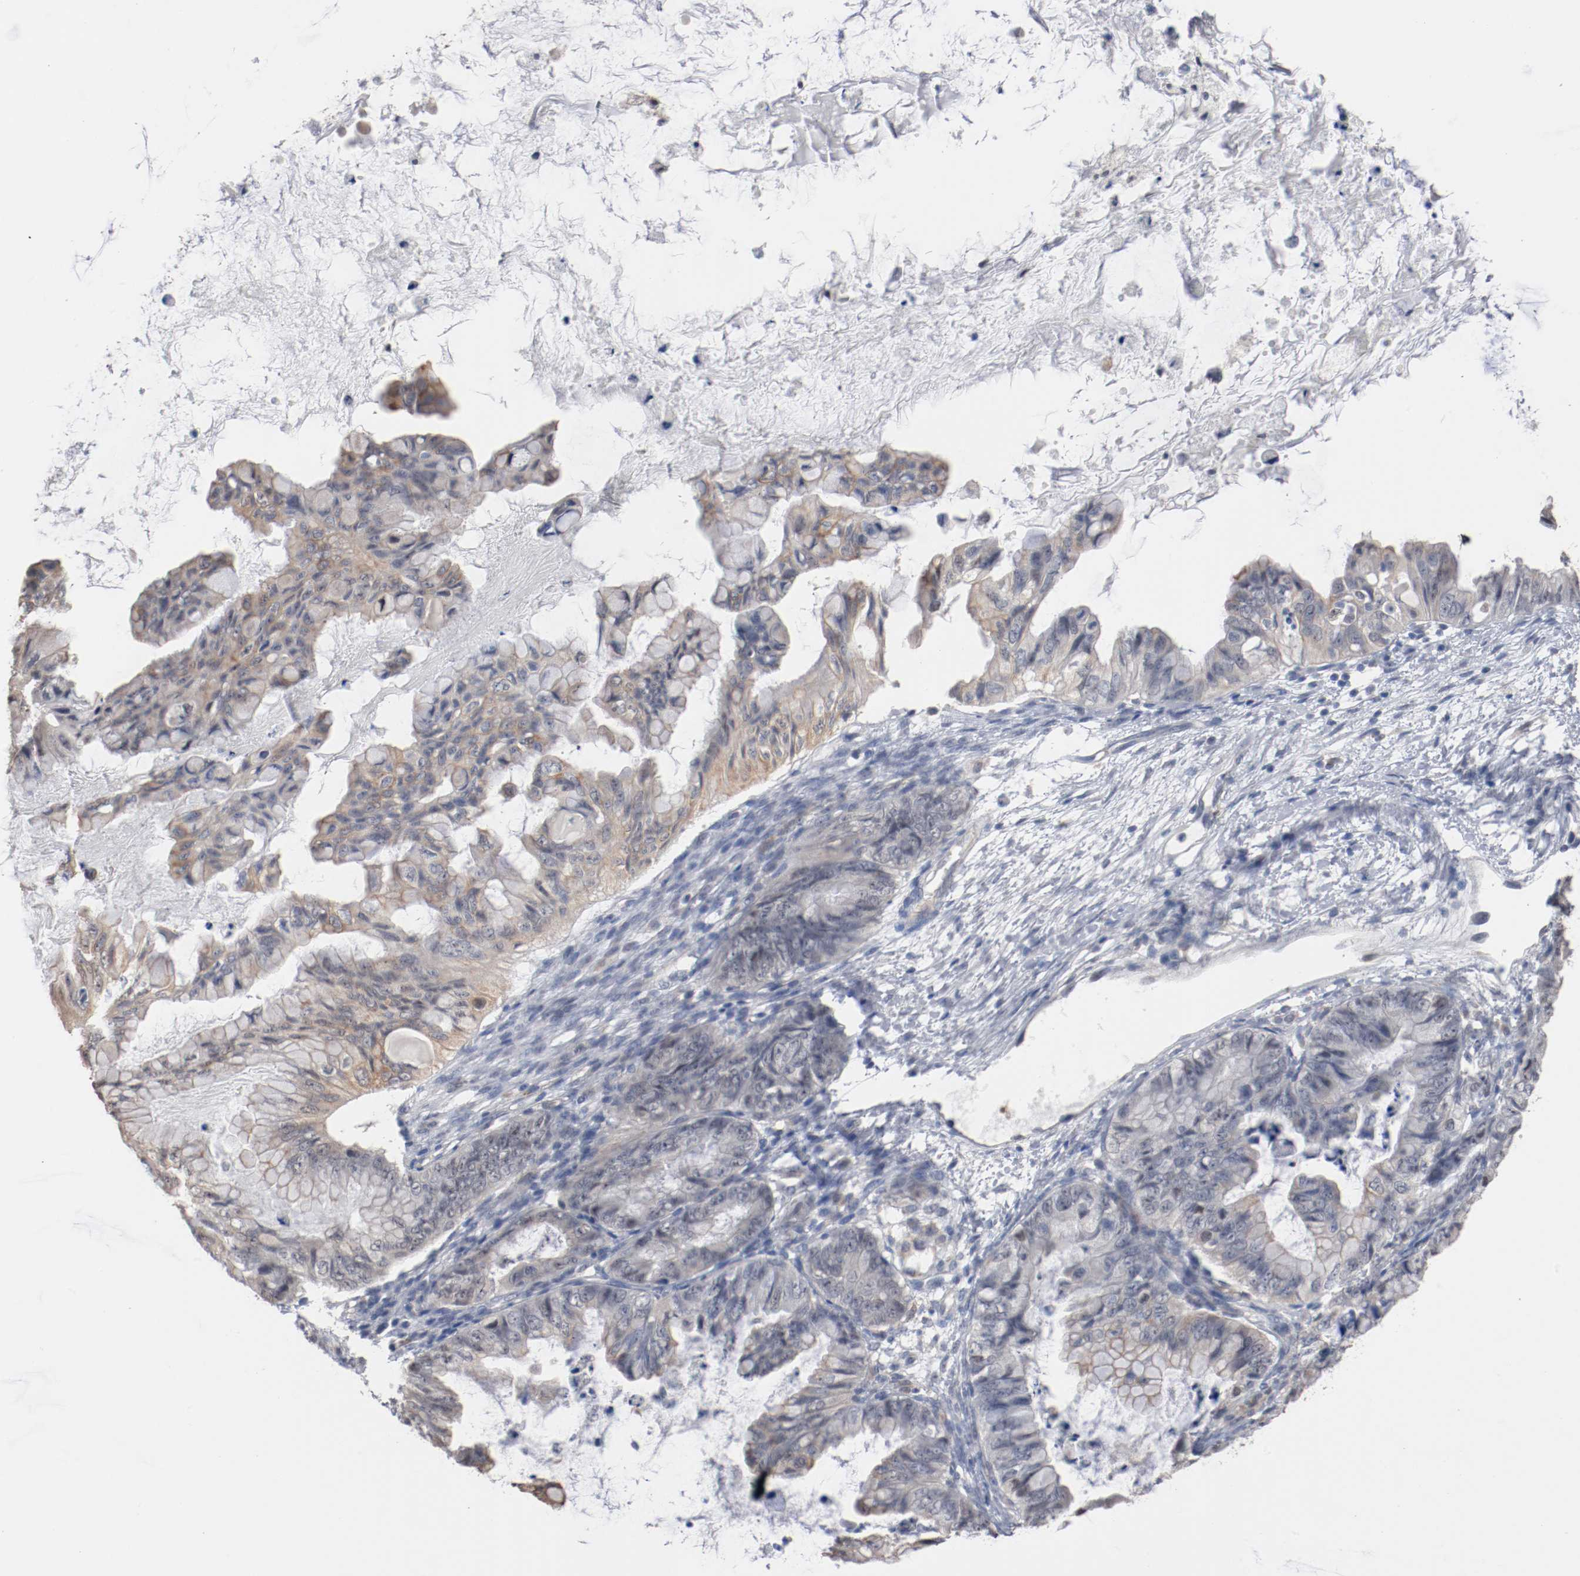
{"staining": {"intensity": "weak", "quantity": ">75%", "location": "cytoplasmic/membranous"}, "tissue": "ovarian cancer", "cell_type": "Tumor cells", "image_type": "cancer", "snomed": [{"axis": "morphology", "description": "Cystadenocarcinoma, mucinous, NOS"}, {"axis": "topography", "description": "Ovary"}], "caption": "A micrograph showing weak cytoplasmic/membranous staining in approximately >75% of tumor cells in ovarian cancer, as visualized by brown immunohistochemical staining.", "gene": "ERICH1", "patient": {"sex": "female", "age": 36}}